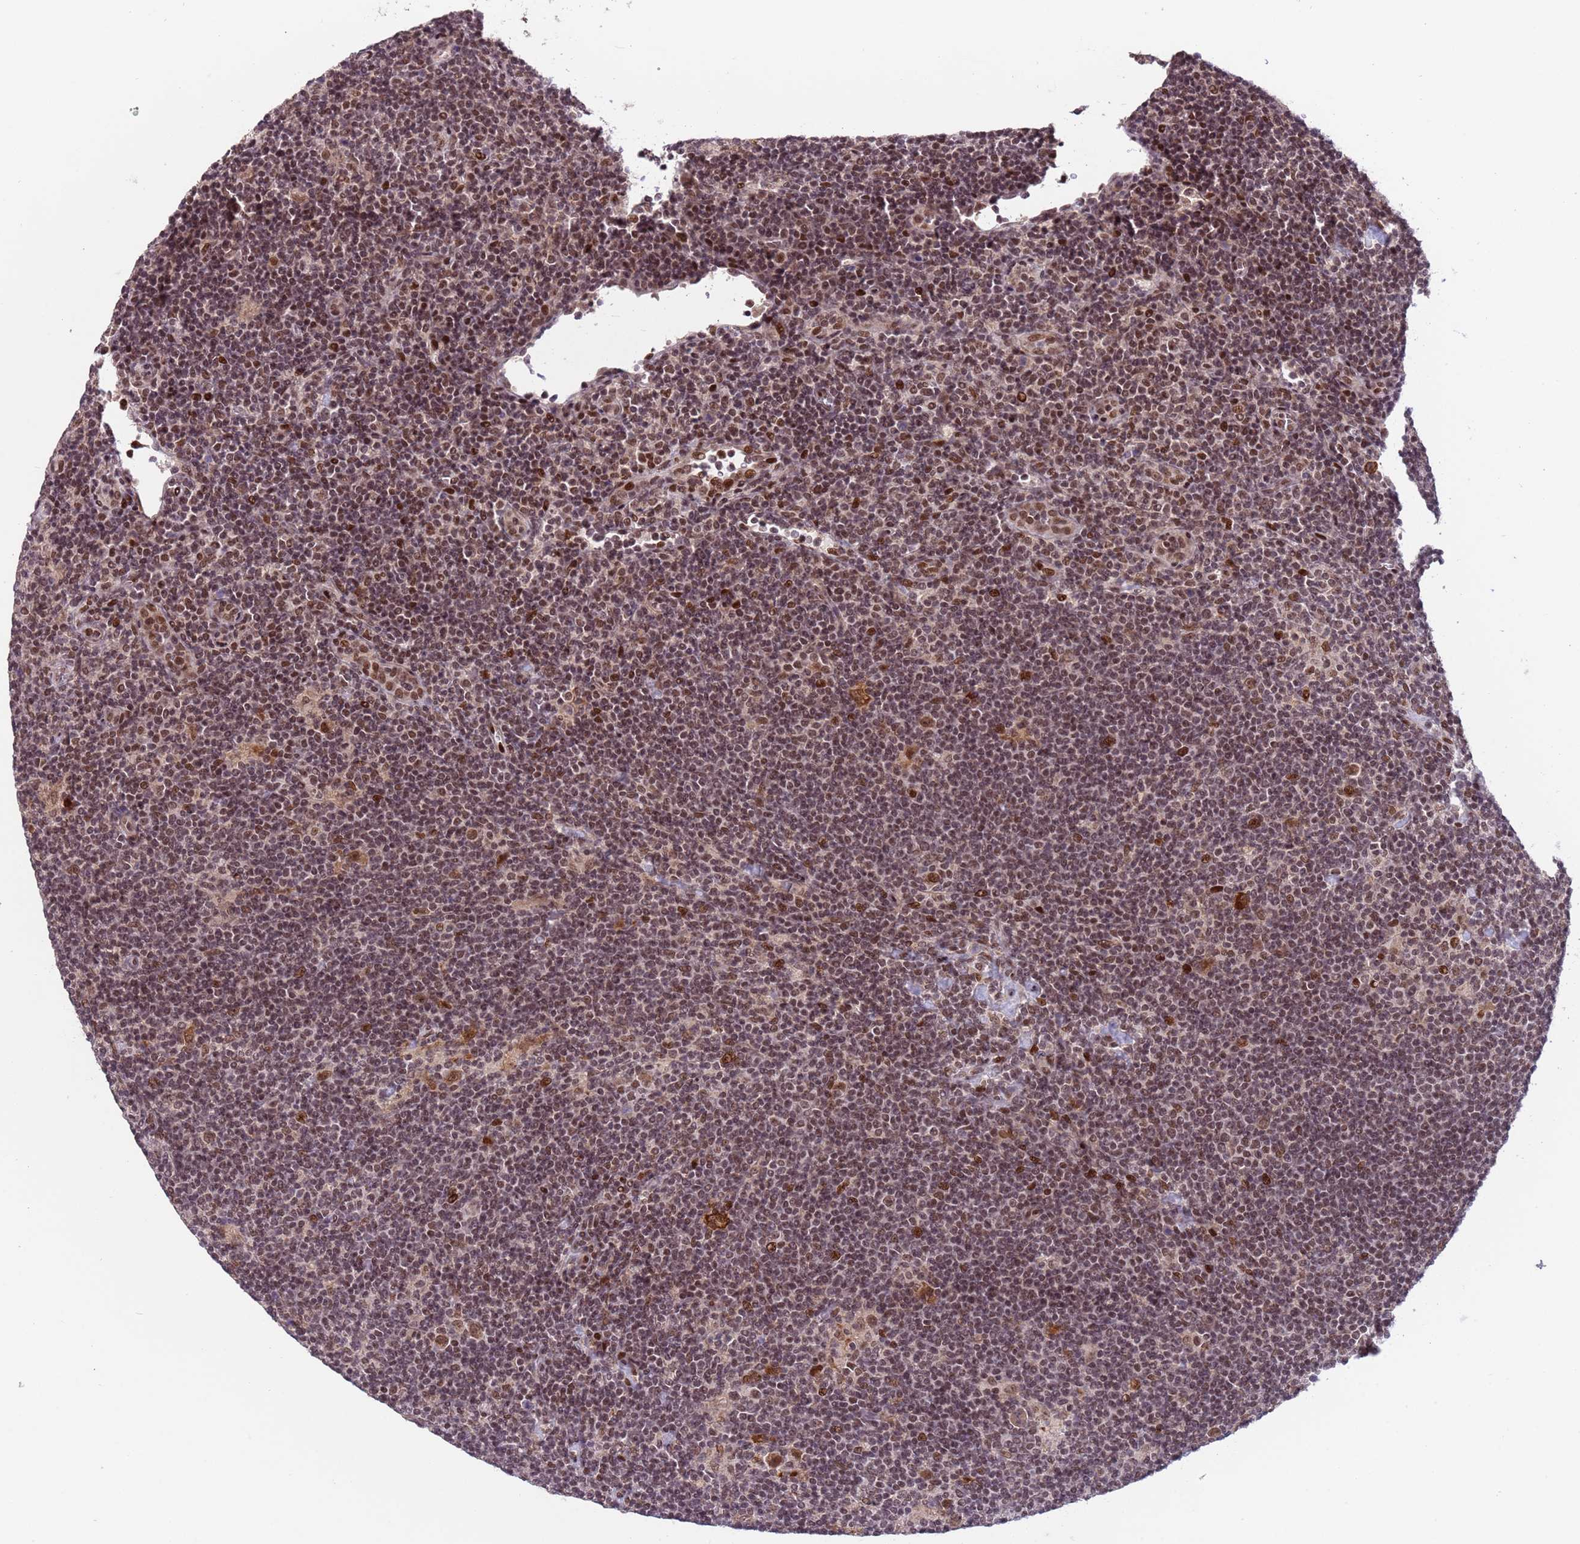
{"staining": {"intensity": "moderate", "quantity": ">75%", "location": "nuclear"}, "tissue": "lymphoma", "cell_type": "Tumor cells", "image_type": "cancer", "snomed": [{"axis": "morphology", "description": "Hodgkin's disease, NOS"}, {"axis": "topography", "description": "Lymph node"}], "caption": "A brown stain highlights moderate nuclear expression of a protein in lymphoma tumor cells.", "gene": "PPM1H", "patient": {"sex": "female", "age": 57}}